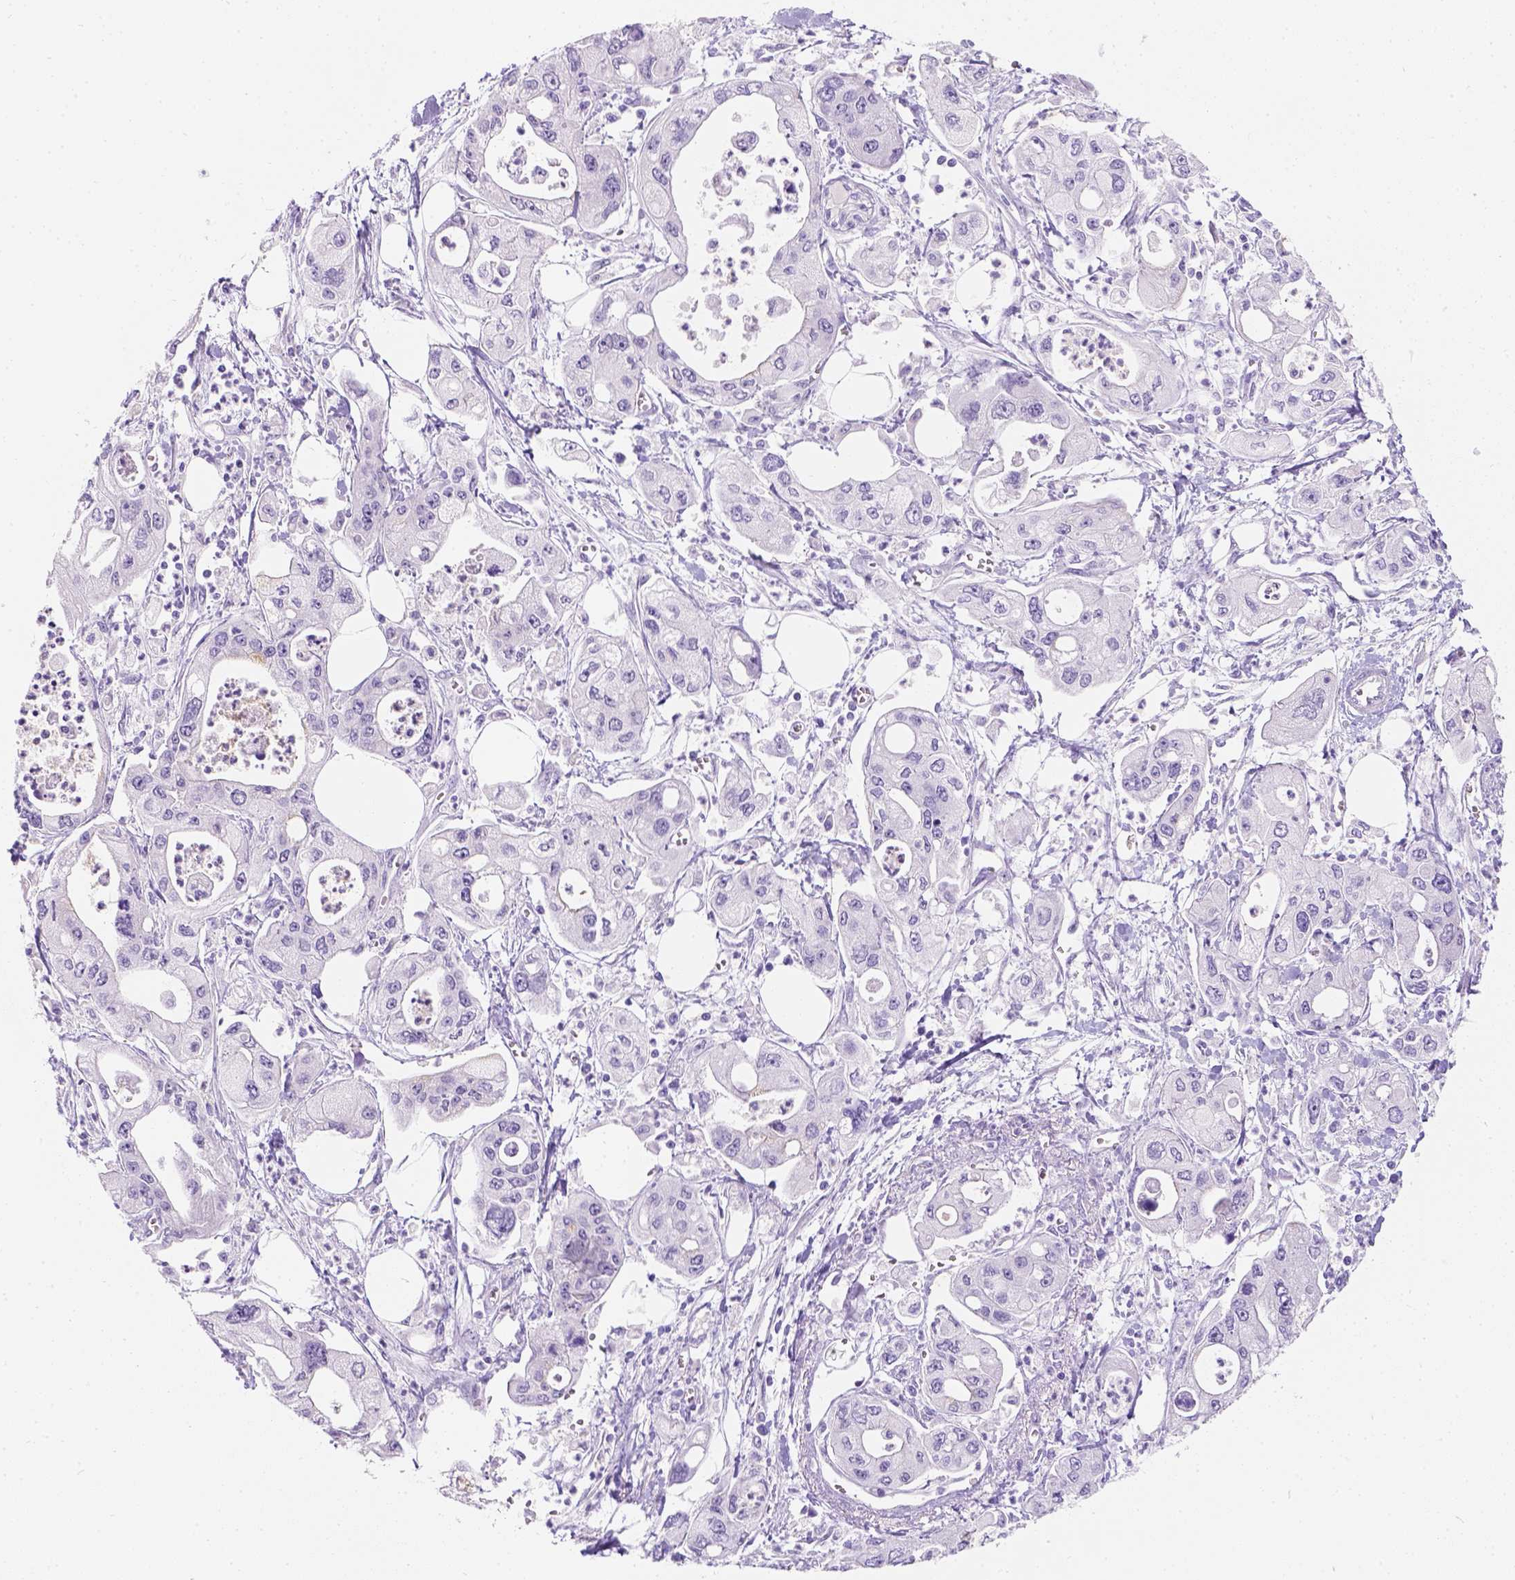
{"staining": {"intensity": "negative", "quantity": "none", "location": "none"}, "tissue": "pancreatic cancer", "cell_type": "Tumor cells", "image_type": "cancer", "snomed": [{"axis": "morphology", "description": "Adenocarcinoma, NOS"}, {"axis": "topography", "description": "Pancreas"}], "caption": "An immunohistochemistry image of pancreatic adenocarcinoma is shown. There is no staining in tumor cells of pancreatic adenocarcinoma.", "gene": "PHF7", "patient": {"sex": "male", "age": 70}}